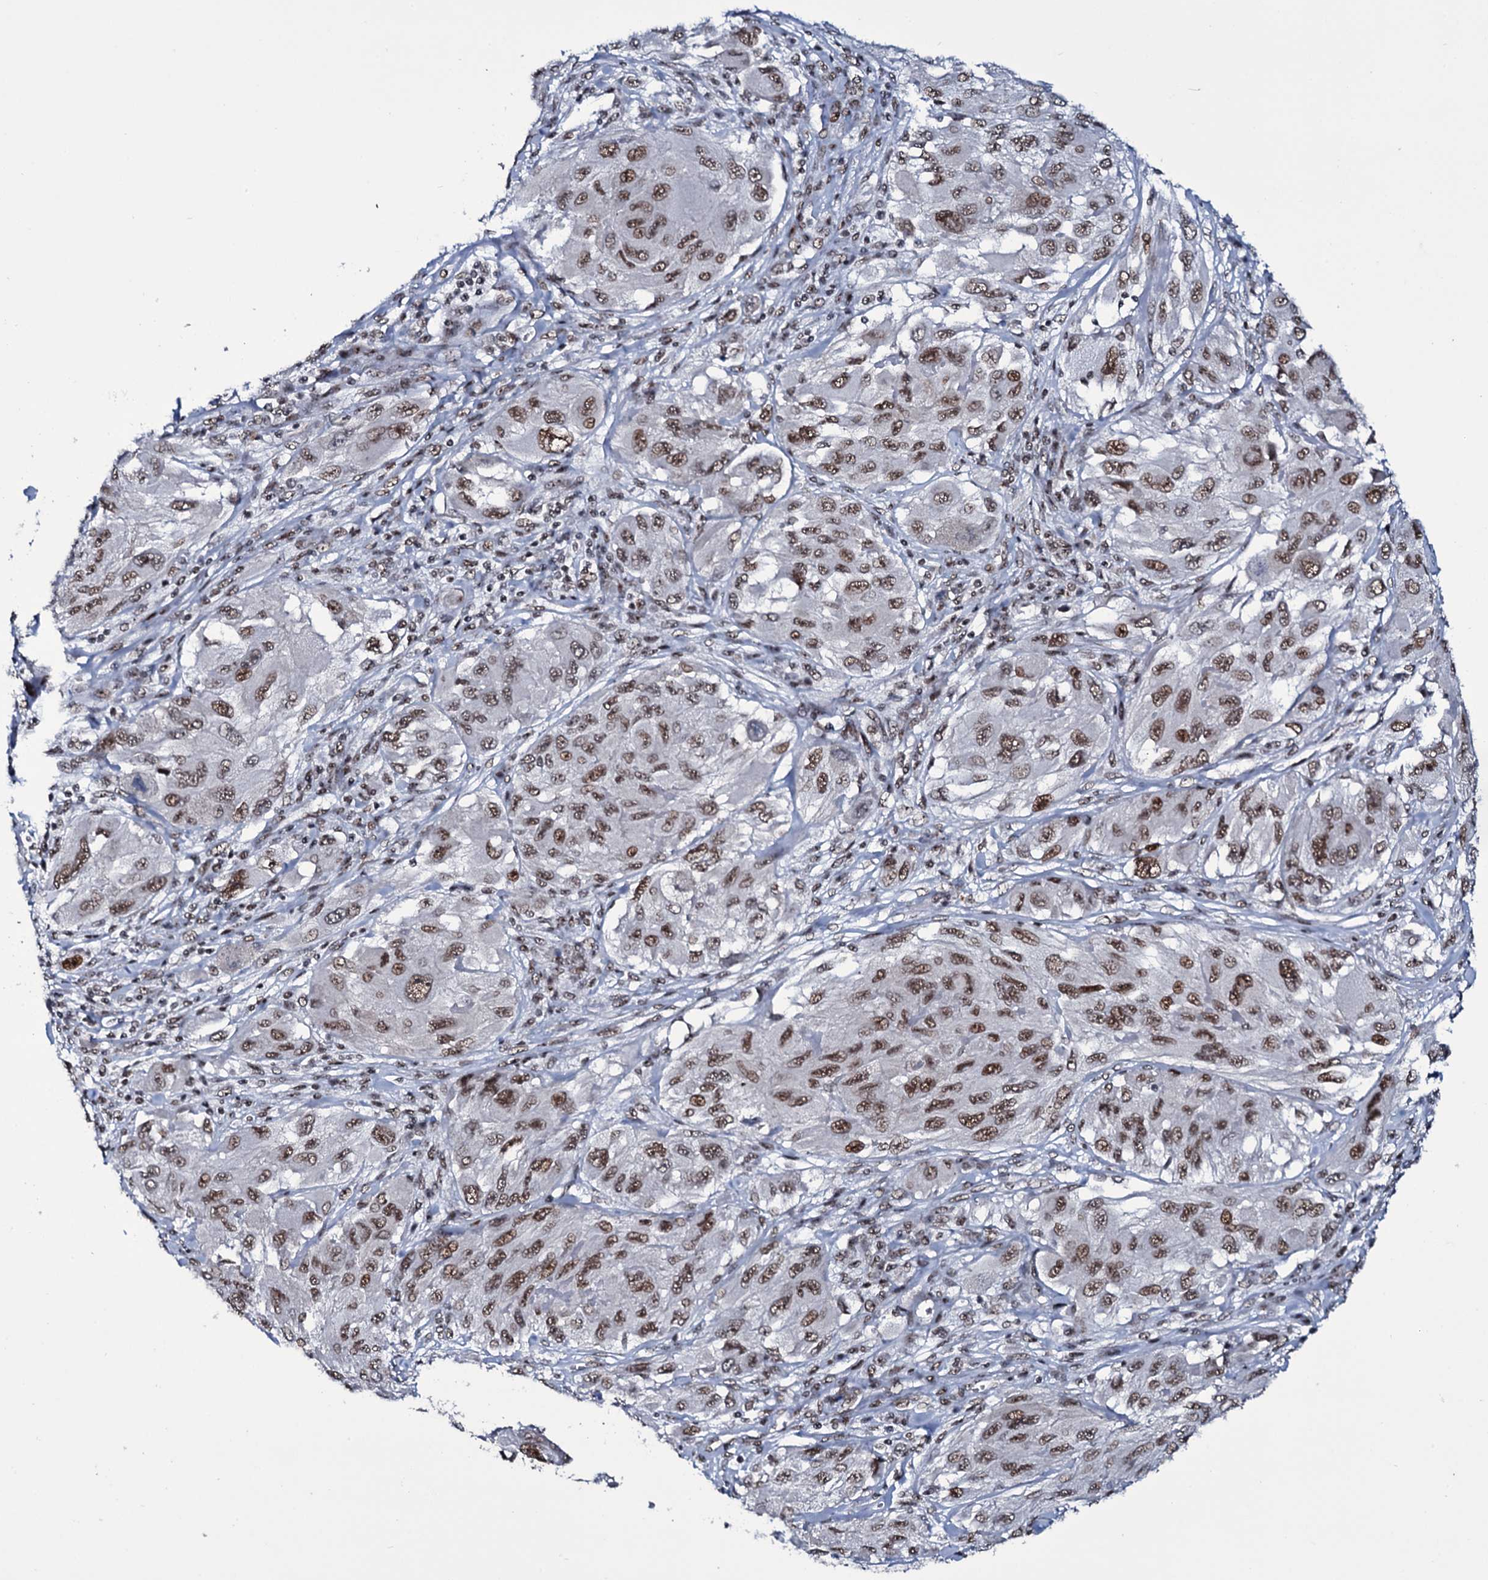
{"staining": {"intensity": "moderate", "quantity": ">75%", "location": "nuclear"}, "tissue": "melanoma", "cell_type": "Tumor cells", "image_type": "cancer", "snomed": [{"axis": "morphology", "description": "Malignant melanoma, NOS"}, {"axis": "topography", "description": "Skin"}], "caption": "The micrograph shows staining of malignant melanoma, revealing moderate nuclear protein staining (brown color) within tumor cells.", "gene": "ZMIZ2", "patient": {"sex": "female", "age": 91}}